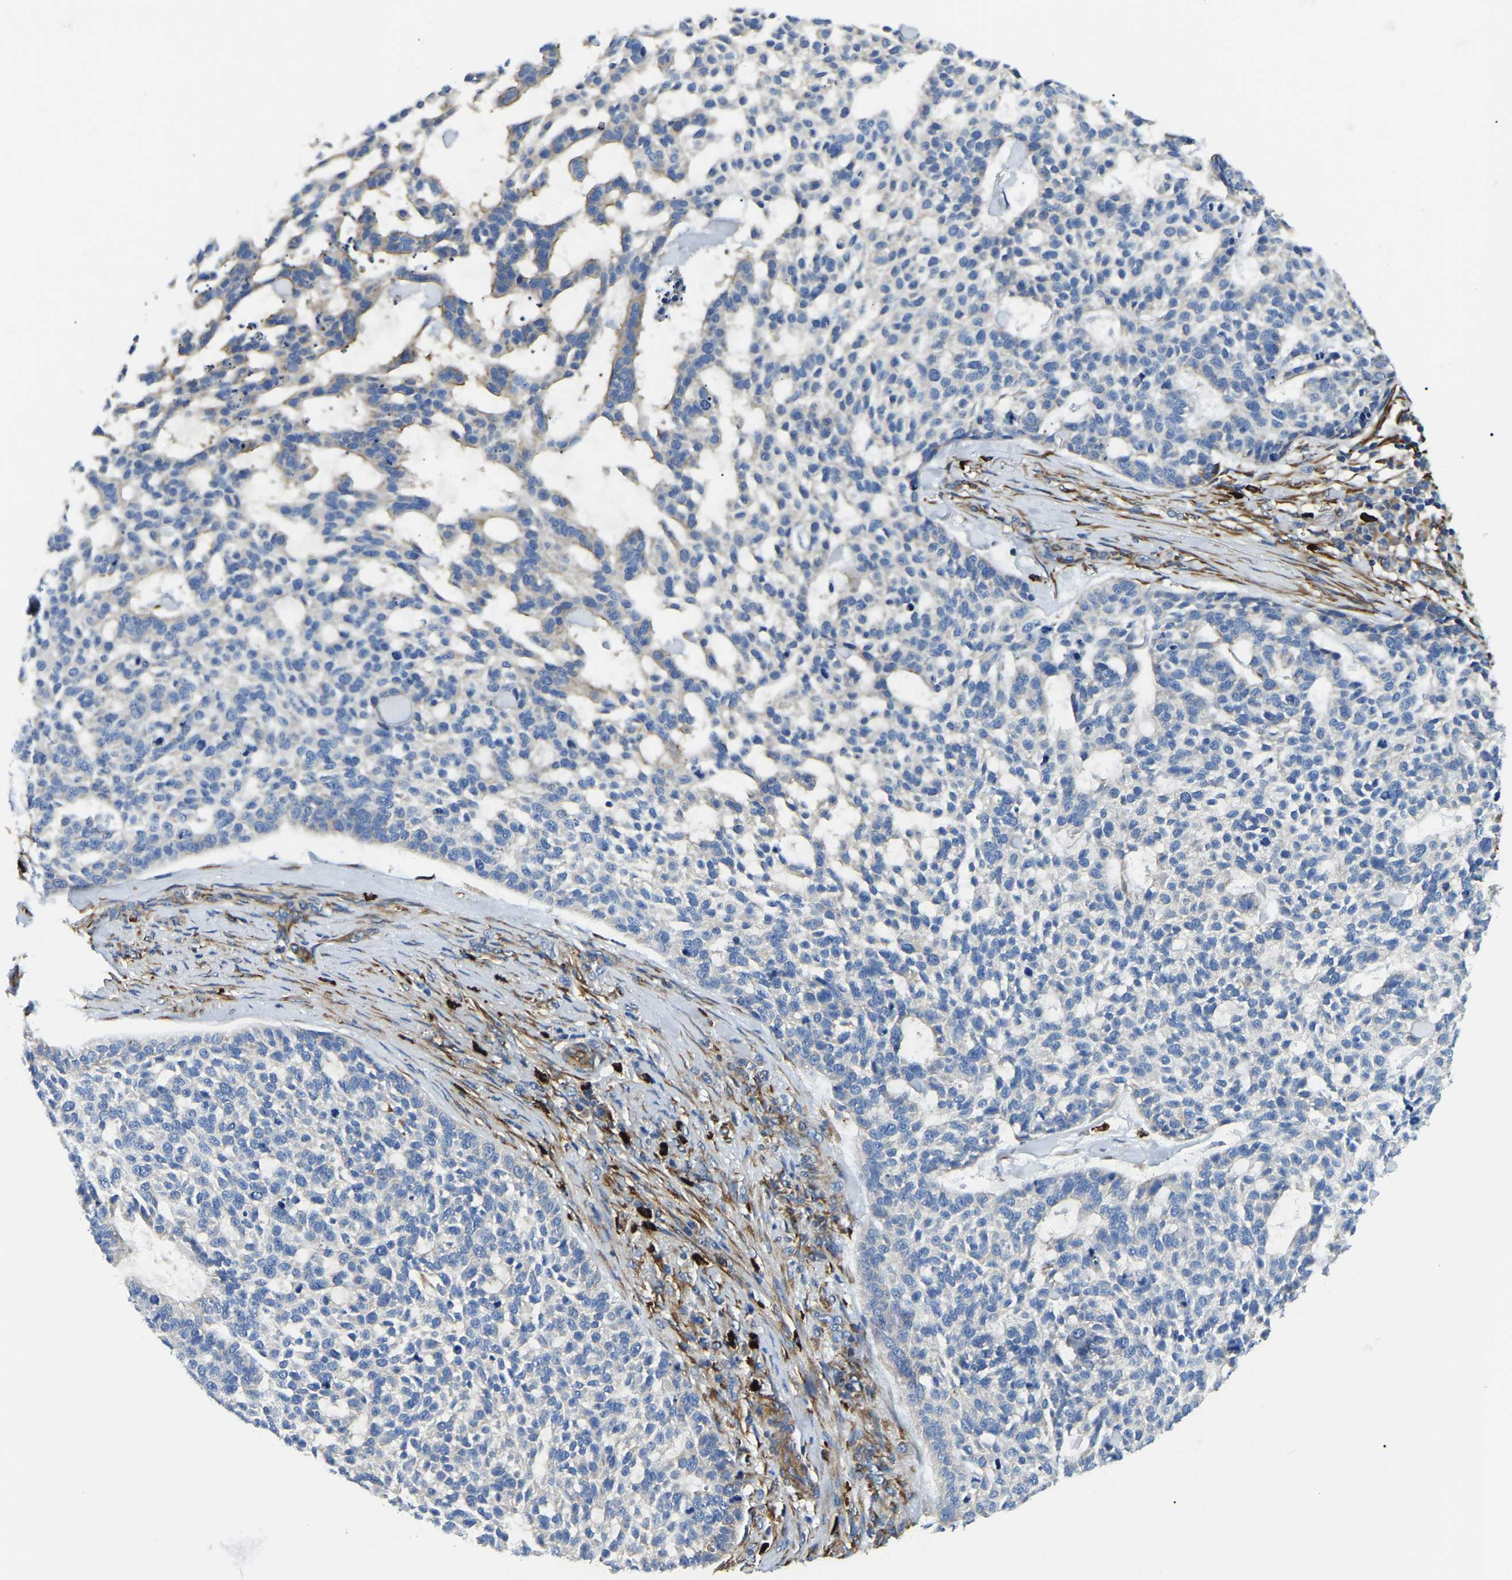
{"staining": {"intensity": "negative", "quantity": "none", "location": "none"}, "tissue": "skin cancer", "cell_type": "Tumor cells", "image_type": "cancer", "snomed": [{"axis": "morphology", "description": "Basal cell carcinoma"}, {"axis": "topography", "description": "Skin"}], "caption": "Tumor cells are negative for brown protein staining in skin cancer.", "gene": "DUSP8", "patient": {"sex": "female", "age": 64}}